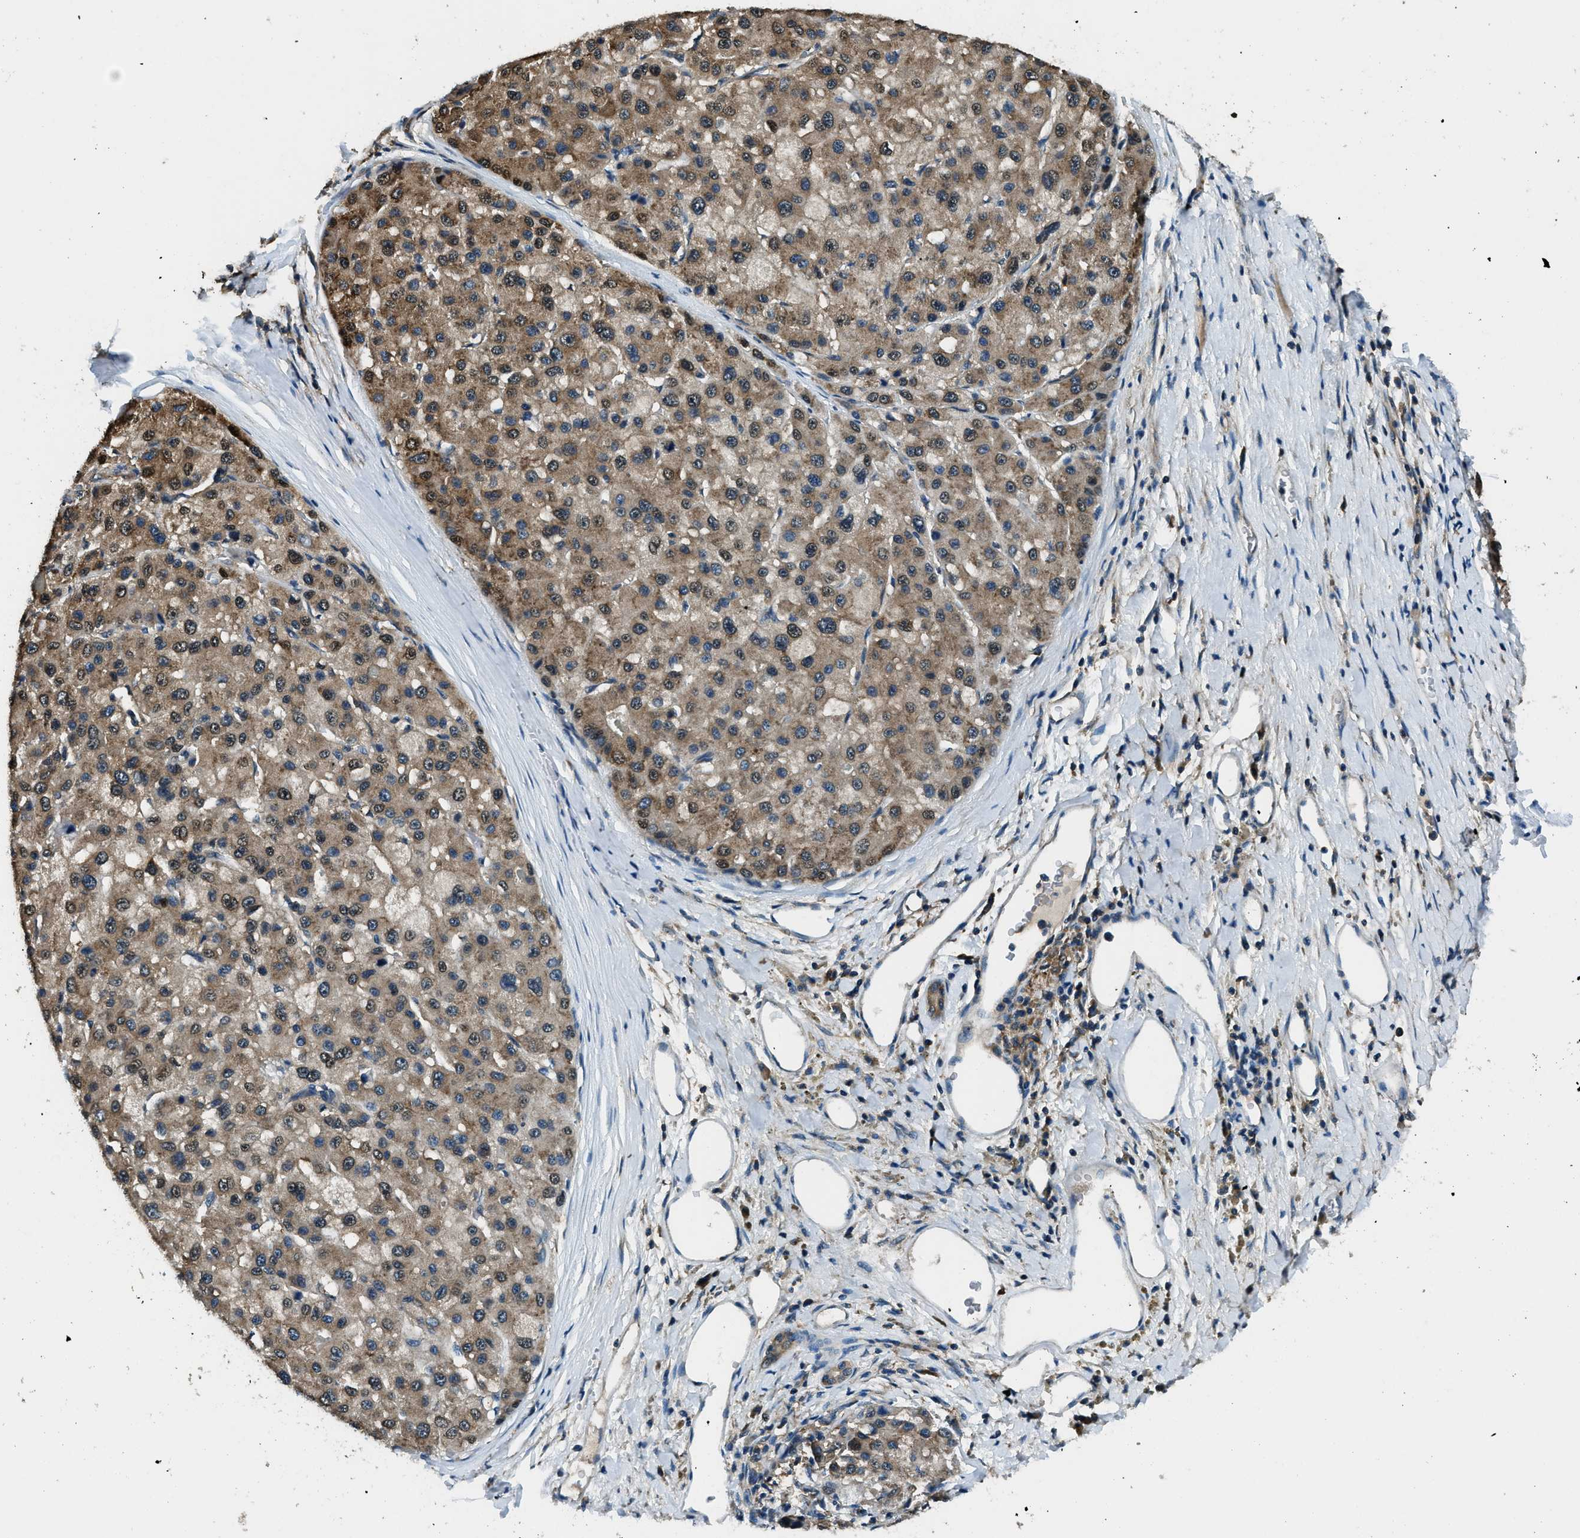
{"staining": {"intensity": "moderate", "quantity": ">75%", "location": "cytoplasmic/membranous"}, "tissue": "liver cancer", "cell_type": "Tumor cells", "image_type": "cancer", "snomed": [{"axis": "morphology", "description": "Carcinoma, Hepatocellular, NOS"}, {"axis": "topography", "description": "Liver"}], "caption": "Immunohistochemical staining of human hepatocellular carcinoma (liver) exhibits medium levels of moderate cytoplasmic/membranous protein expression in approximately >75% of tumor cells. The protein is shown in brown color, while the nuclei are stained blue.", "gene": "ARFGAP2", "patient": {"sex": "male", "age": 80}}